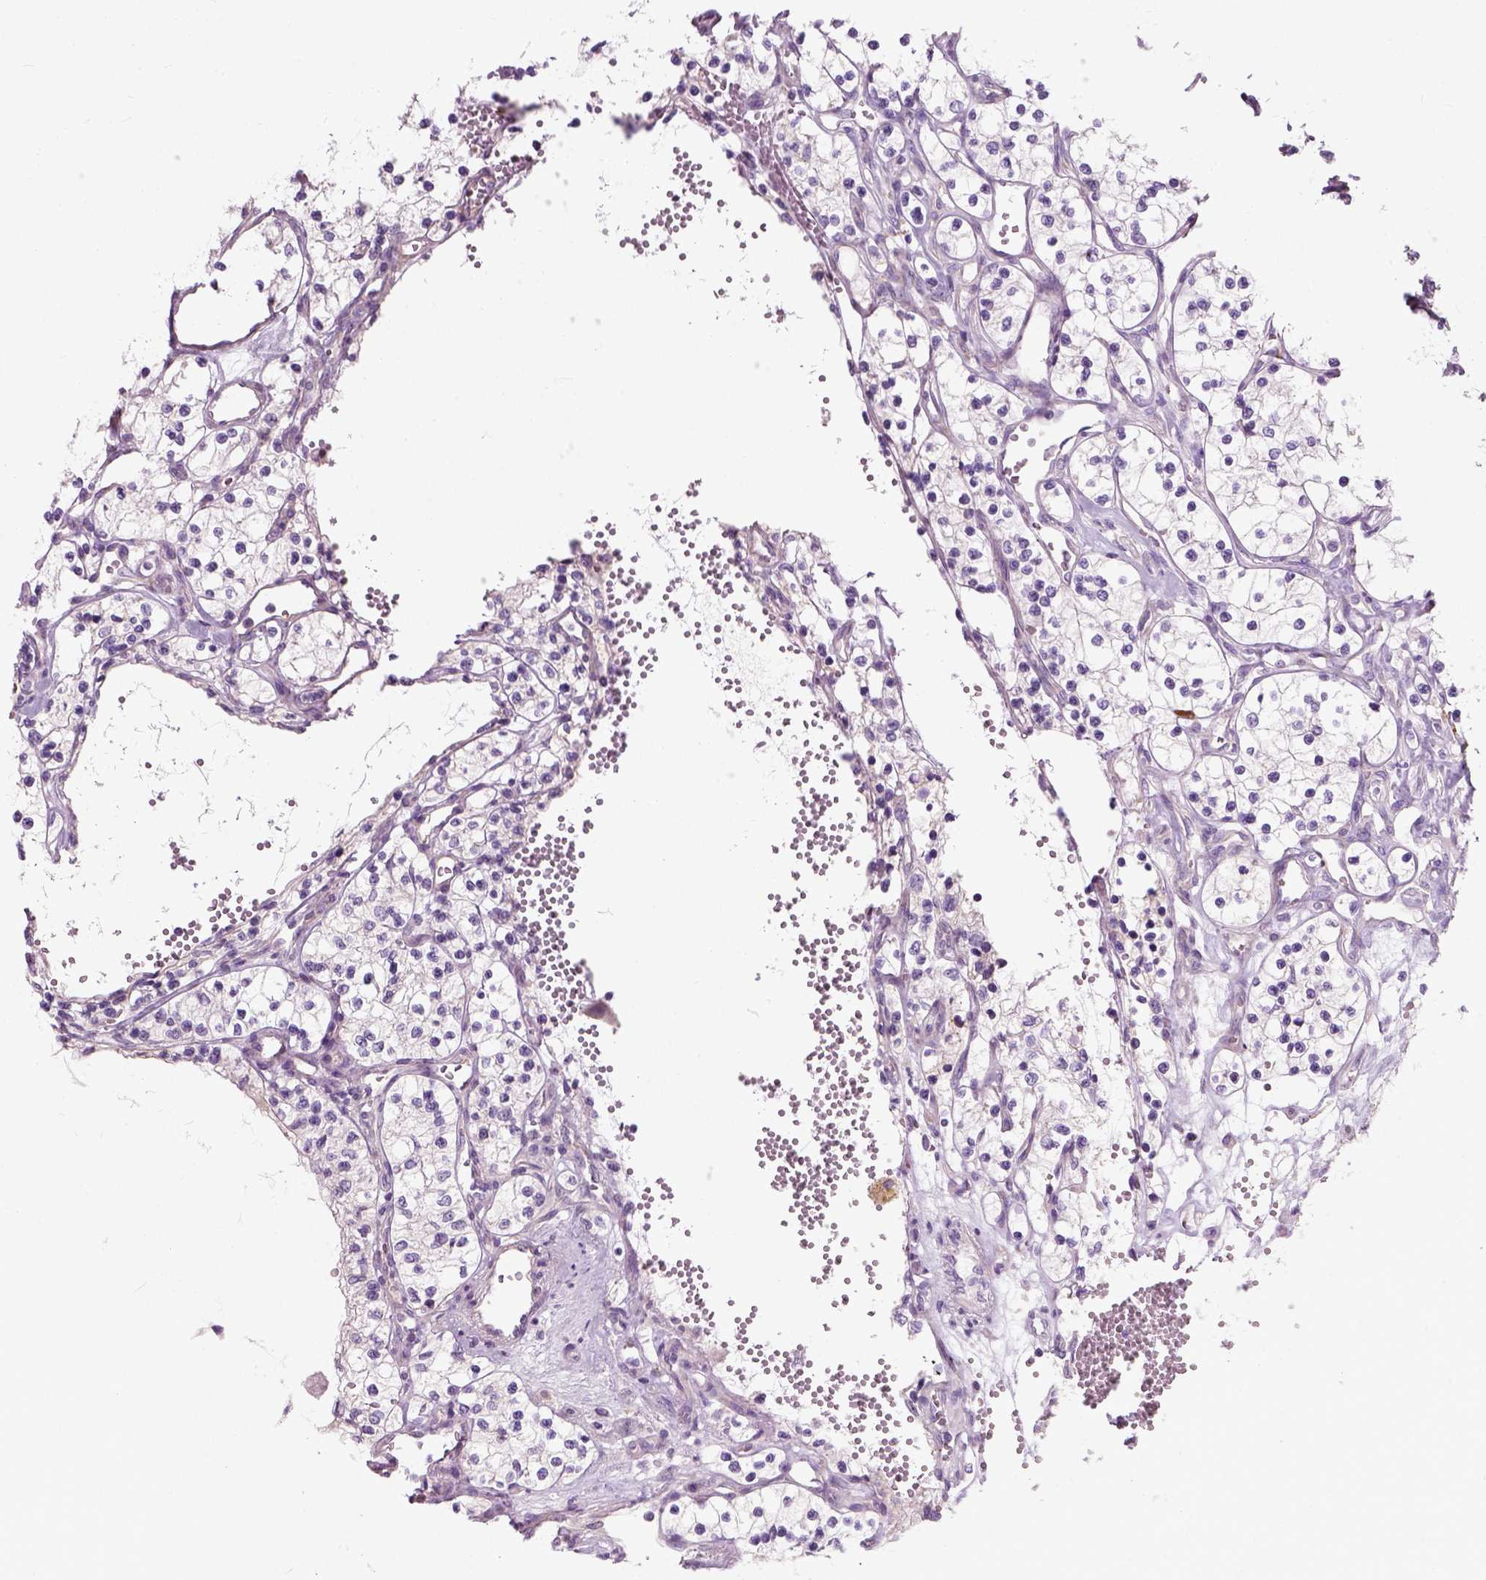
{"staining": {"intensity": "negative", "quantity": "none", "location": "none"}, "tissue": "renal cancer", "cell_type": "Tumor cells", "image_type": "cancer", "snomed": [{"axis": "morphology", "description": "Adenocarcinoma, NOS"}, {"axis": "topography", "description": "Kidney"}], "caption": "High magnification brightfield microscopy of renal cancer stained with DAB (brown) and counterstained with hematoxylin (blue): tumor cells show no significant staining.", "gene": "TRIM72", "patient": {"sex": "female", "age": 69}}